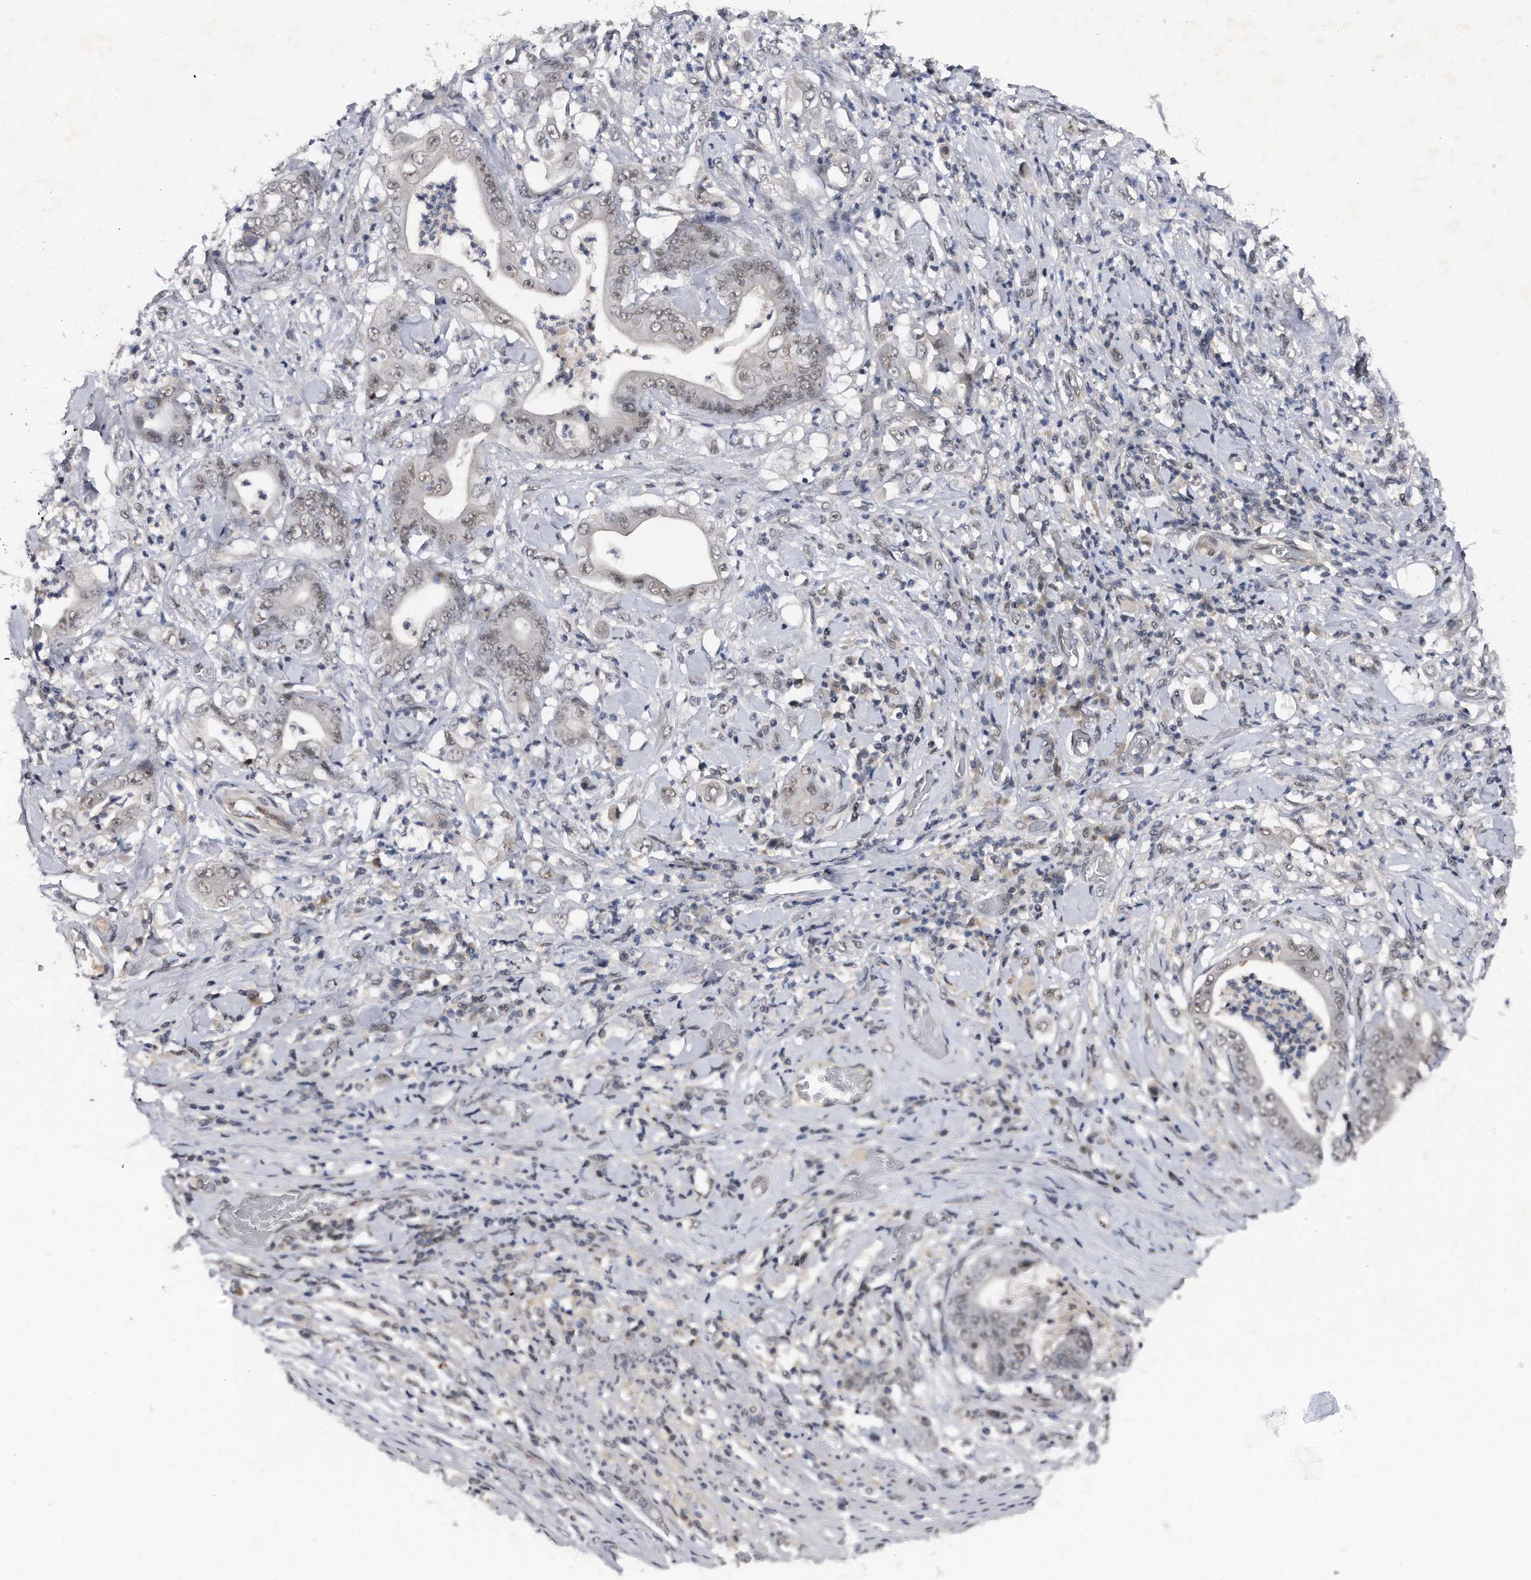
{"staining": {"intensity": "weak", "quantity": ">75%", "location": "nuclear"}, "tissue": "stomach cancer", "cell_type": "Tumor cells", "image_type": "cancer", "snomed": [{"axis": "morphology", "description": "Adenocarcinoma, NOS"}, {"axis": "topography", "description": "Stomach"}], "caption": "Stomach cancer (adenocarcinoma) stained for a protein demonstrates weak nuclear positivity in tumor cells.", "gene": "VIRMA", "patient": {"sex": "female", "age": 73}}